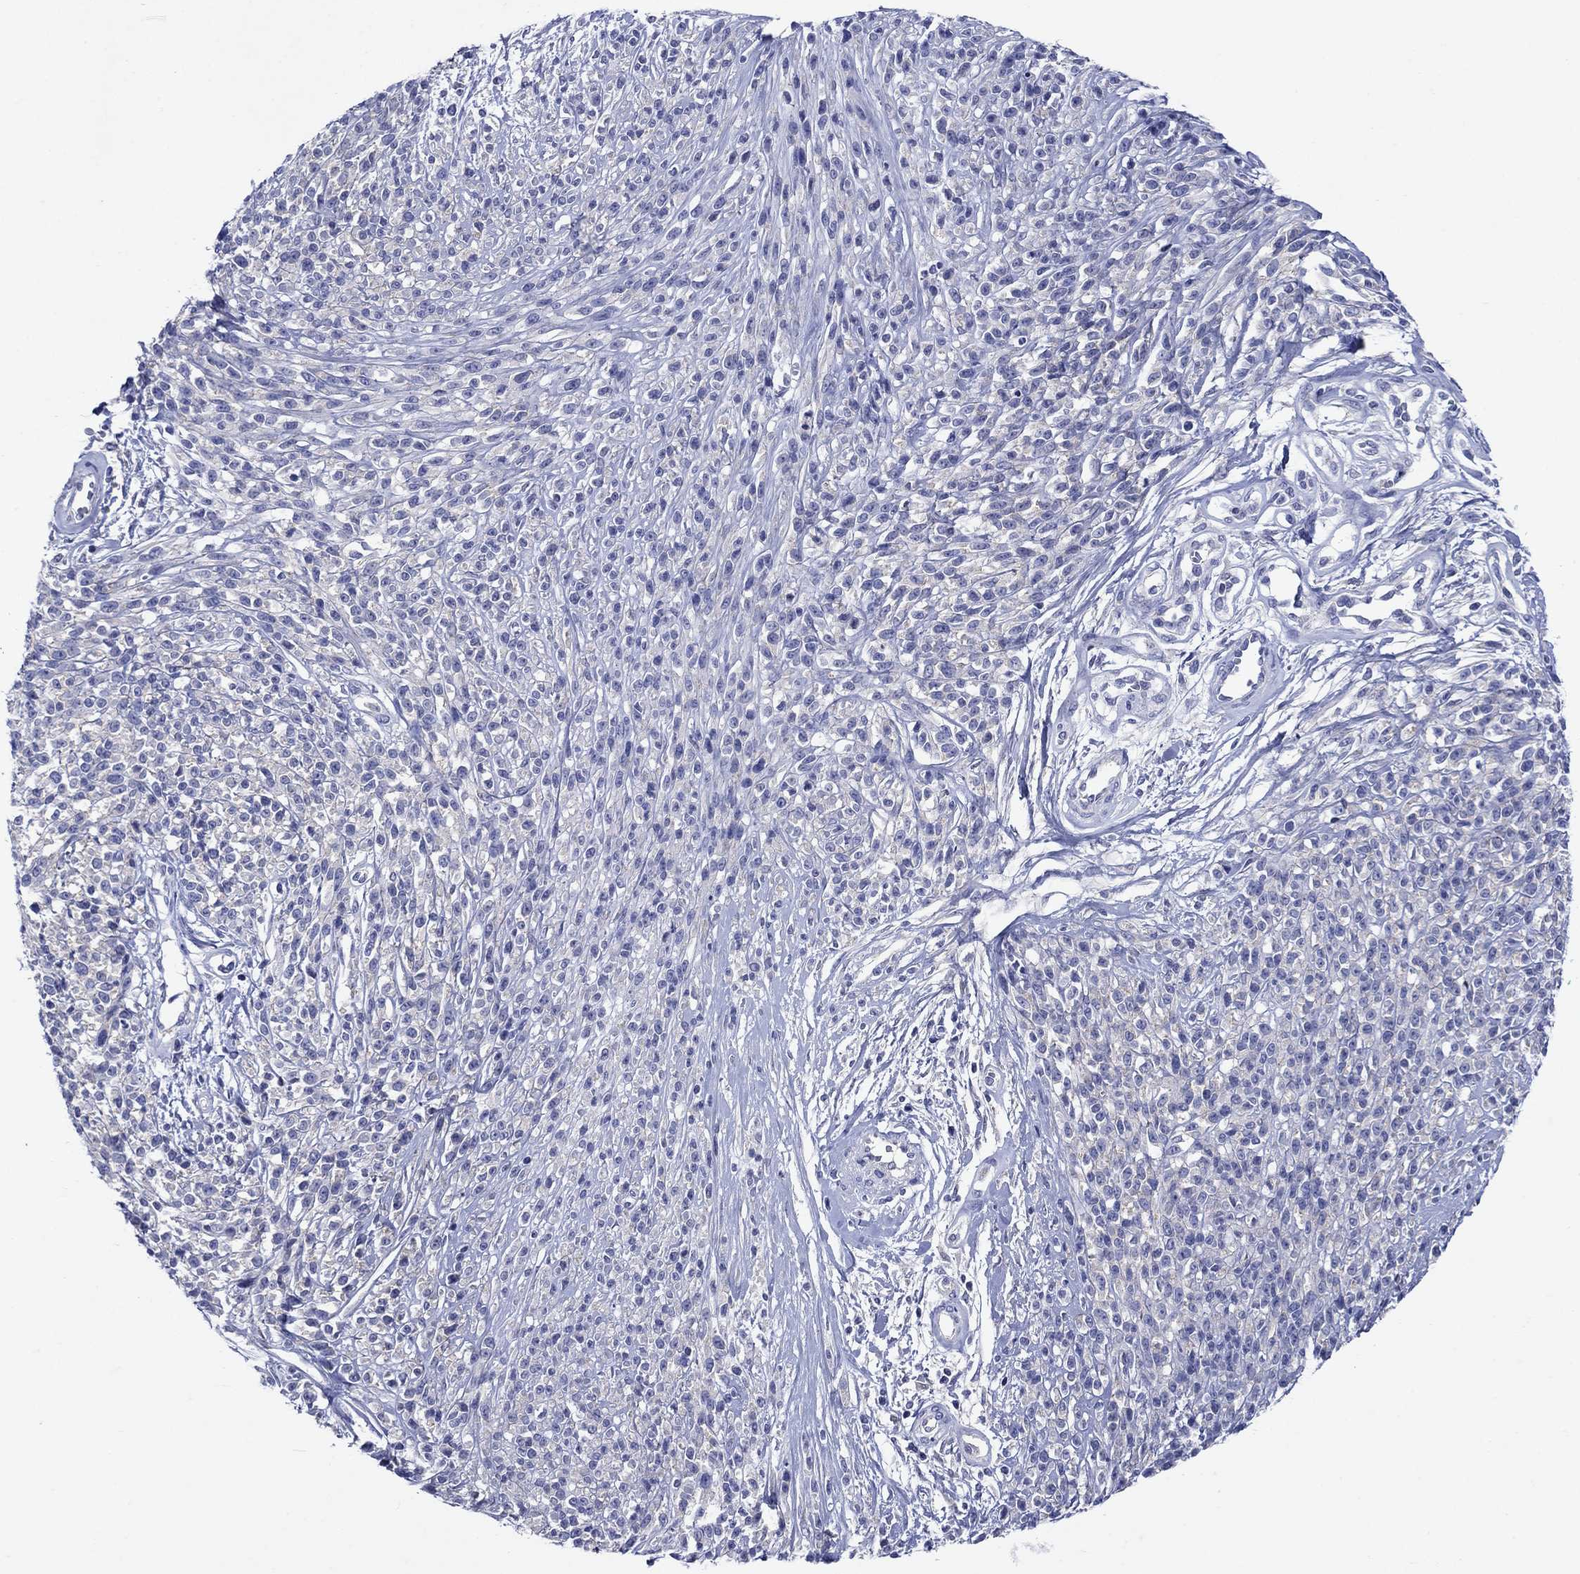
{"staining": {"intensity": "negative", "quantity": "none", "location": "none"}, "tissue": "melanoma", "cell_type": "Tumor cells", "image_type": "cancer", "snomed": [{"axis": "morphology", "description": "Malignant melanoma, NOS"}, {"axis": "topography", "description": "Skin"}, {"axis": "topography", "description": "Skin of trunk"}], "caption": "Photomicrograph shows no significant protein expression in tumor cells of melanoma.", "gene": "SULT2B1", "patient": {"sex": "male", "age": 74}}